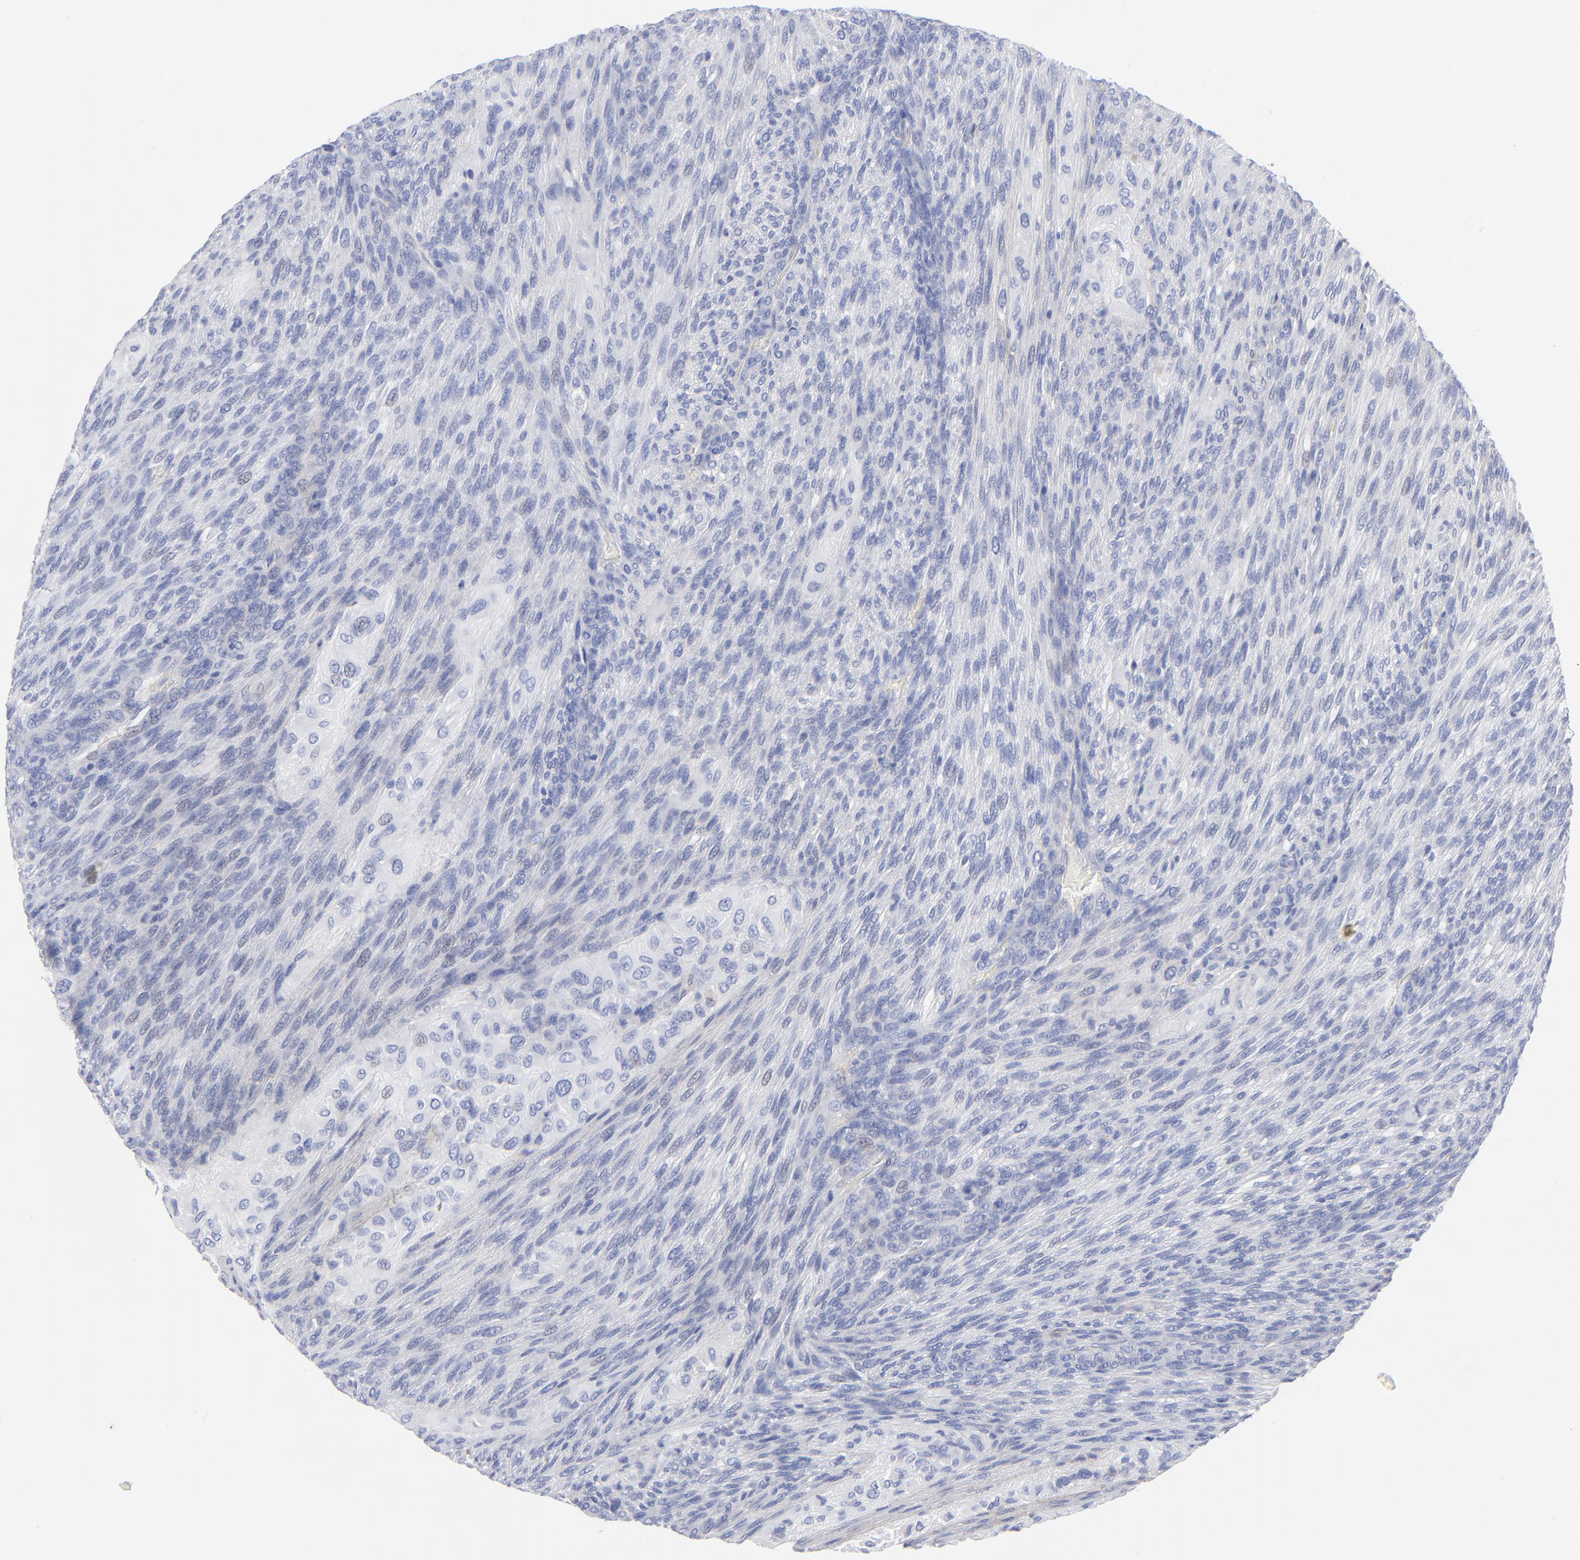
{"staining": {"intensity": "weak", "quantity": "<25%", "location": "cytoplasmic/membranous"}, "tissue": "glioma", "cell_type": "Tumor cells", "image_type": "cancer", "snomed": [{"axis": "morphology", "description": "Glioma, malignant, High grade"}, {"axis": "topography", "description": "Cerebral cortex"}], "caption": "The image reveals no staining of tumor cells in glioma.", "gene": "FBLN2", "patient": {"sex": "female", "age": 55}}